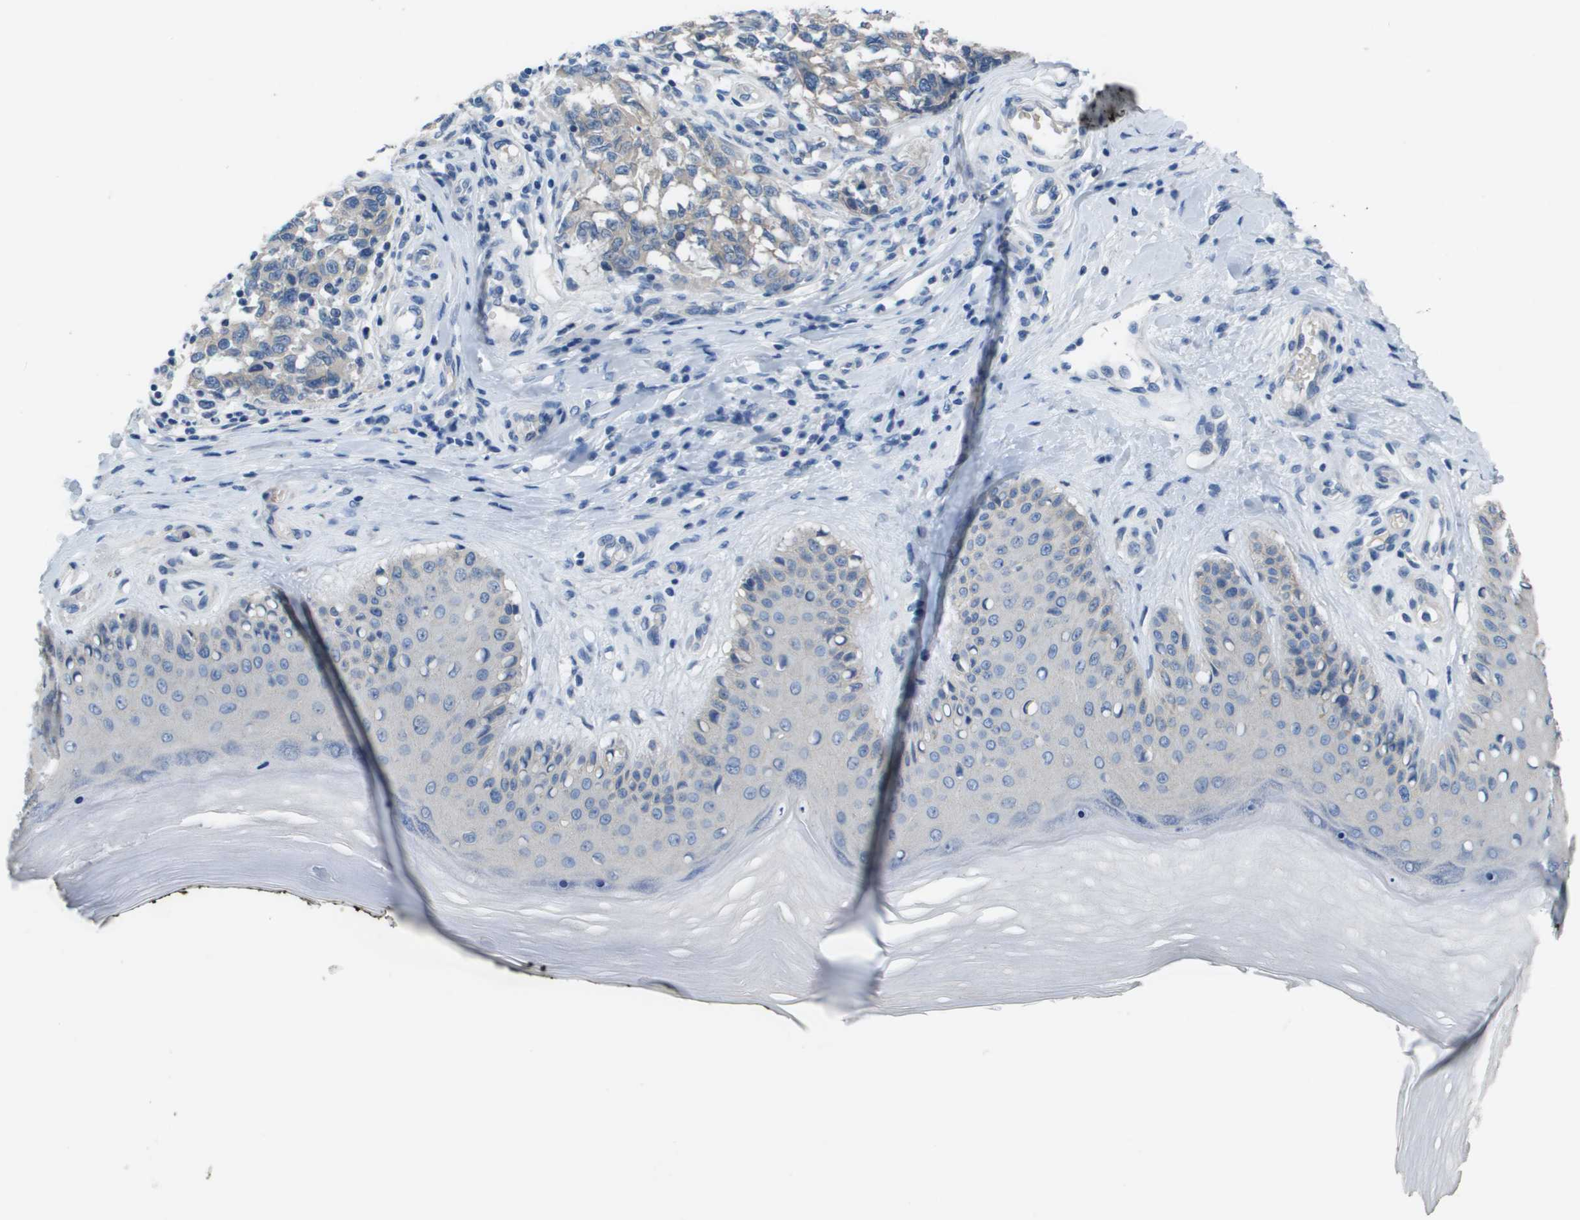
{"staining": {"intensity": "negative", "quantity": "none", "location": "none"}, "tissue": "melanoma", "cell_type": "Tumor cells", "image_type": "cancer", "snomed": [{"axis": "morphology", "description": "Malignant melanoma, NOS"}, {"axis": "topography", "description": "Skin"}], "caption": "There is no significant staining in tumor cells of melanoma. (DAB (3,3'-diaminobenzidine) immunohistochemistry, high magnification).", "gene": "NCS1", "patient": {"sex": "female", "age": 64}}